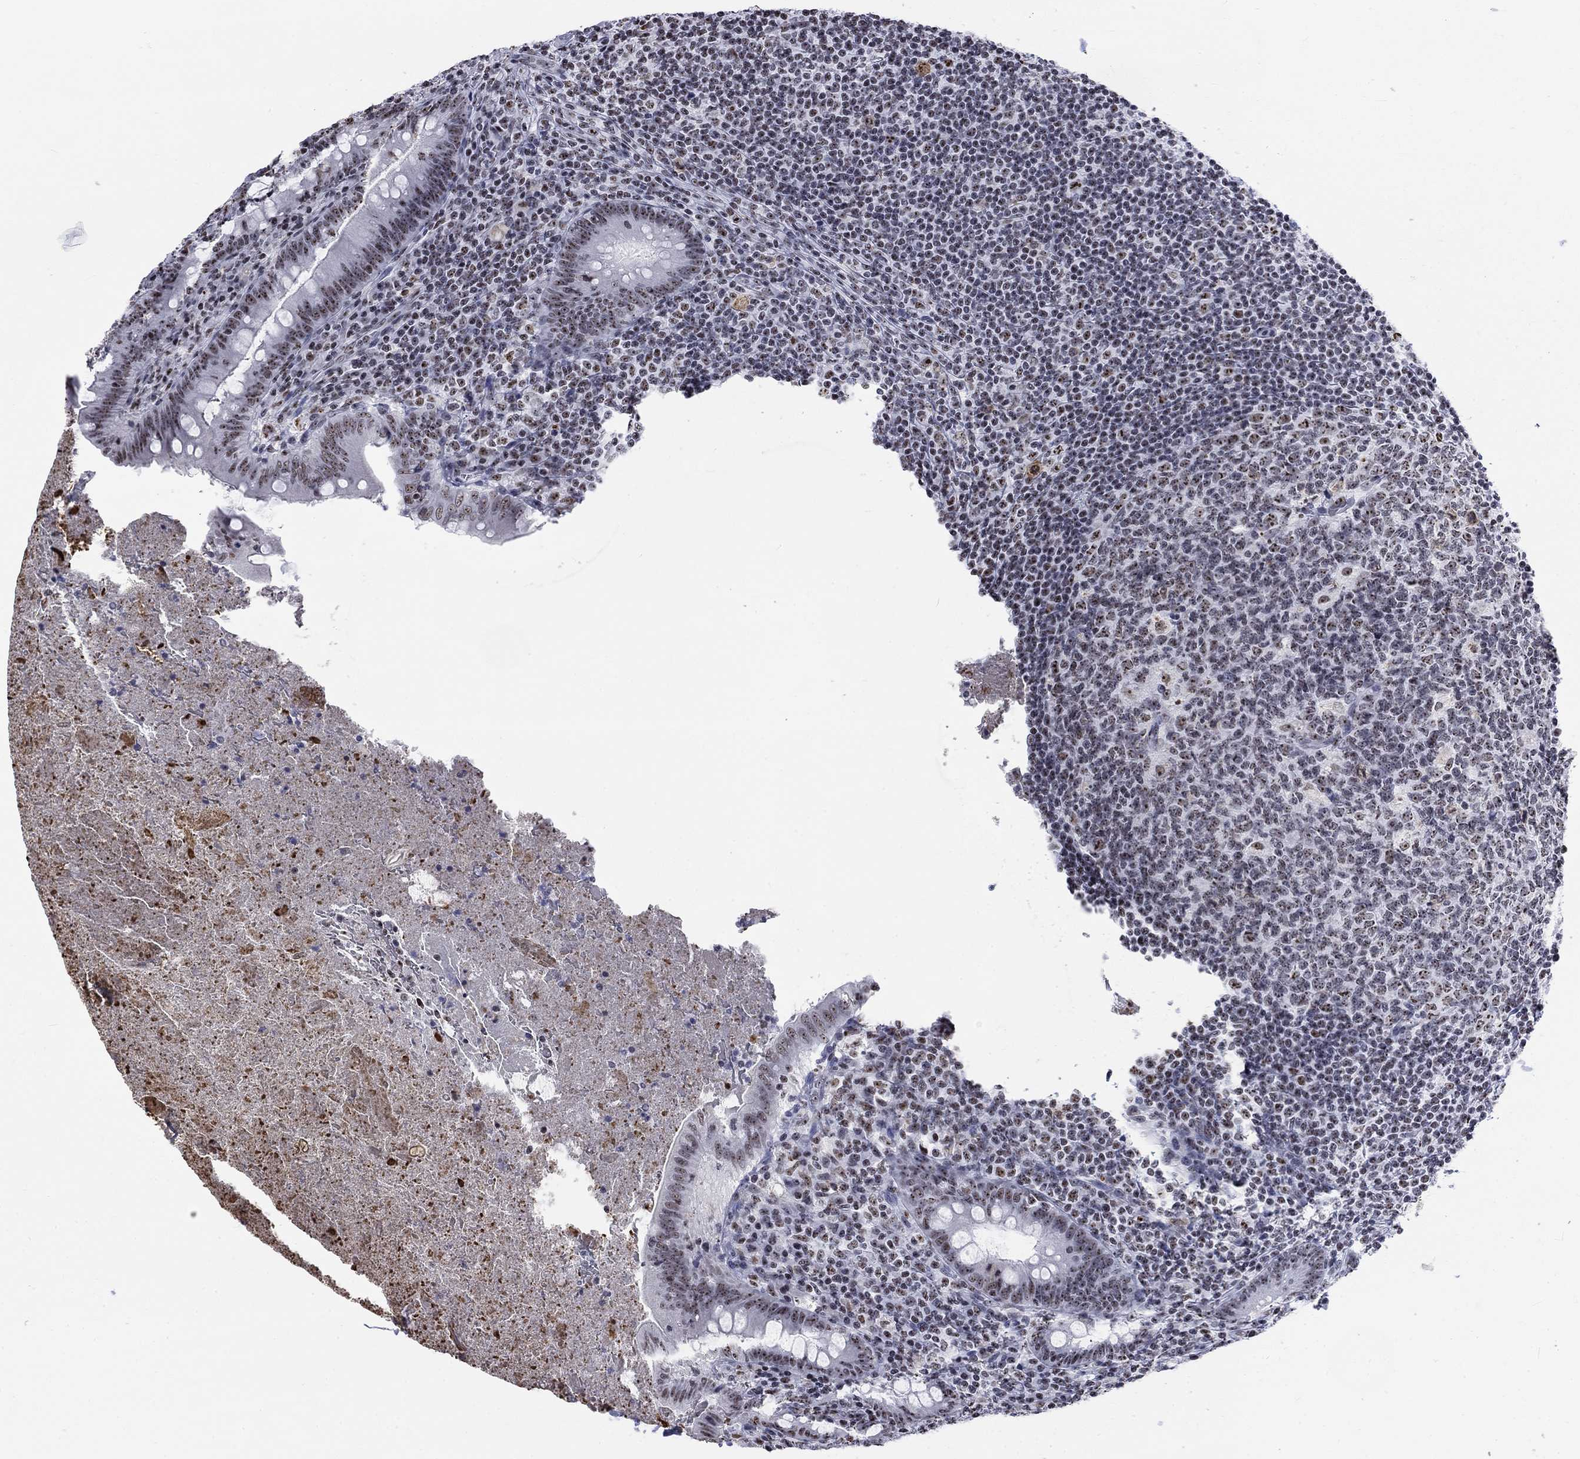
{"staining": {"intensity": "weak", "quantity": ">75%", "location": "nuclear"}, "tissue": "appendix", "cell_type": "Glandular cells", "image_type": "normal", "snomed": [{"axis": "morphology", "description": "Normal tissue, NOS"}, {"axis": "topography", "description": "Appendix"}], "caption": "Unremarkable appendix demonstrates weak nuclear expression in about >75% of glandular cells Ihc stains the protein of interest in brown and the nuclei are stained blue..", "gene": "CSRNP3", "patient": {"sex": "male", "age": 47}}